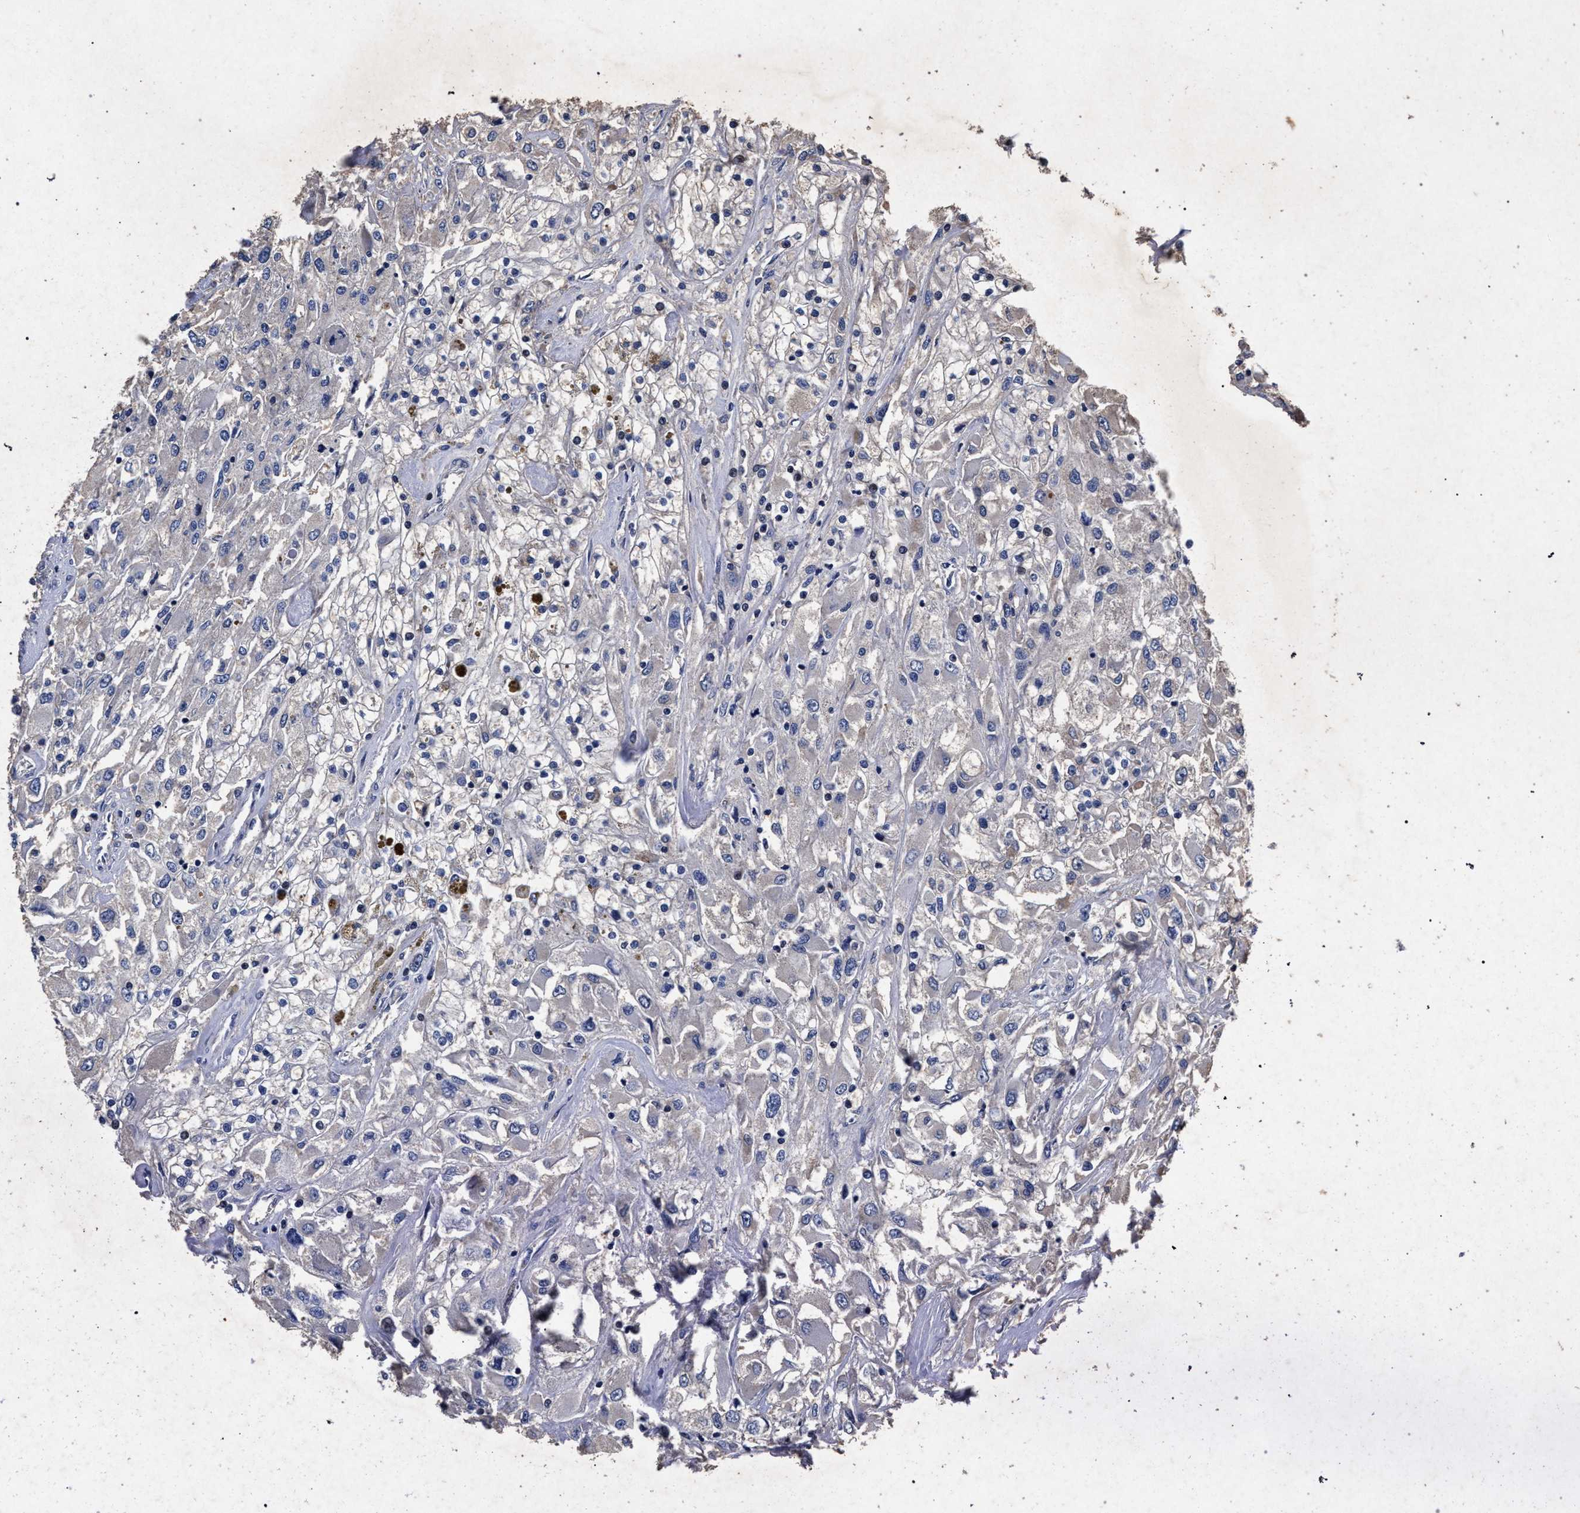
{"staining": {"intensity": "negative", "quantity": "none", "location": "none"}, "tissue": "renal cancer", "cell_type": "Tumor cells", "image_type": "cancer", "snomed": [{"axis": "morphology", "description": "Adenocarcinoma, NOS"}, {"axis": "topography", "description": "Kidney"}], "caption": "IHC photomicrograph of human renal cancer stained for a protein (brown), which displays no staining in tumor cells.", "gene": "ATP1A2", "patient": {"sex": "female", "age": 52}}